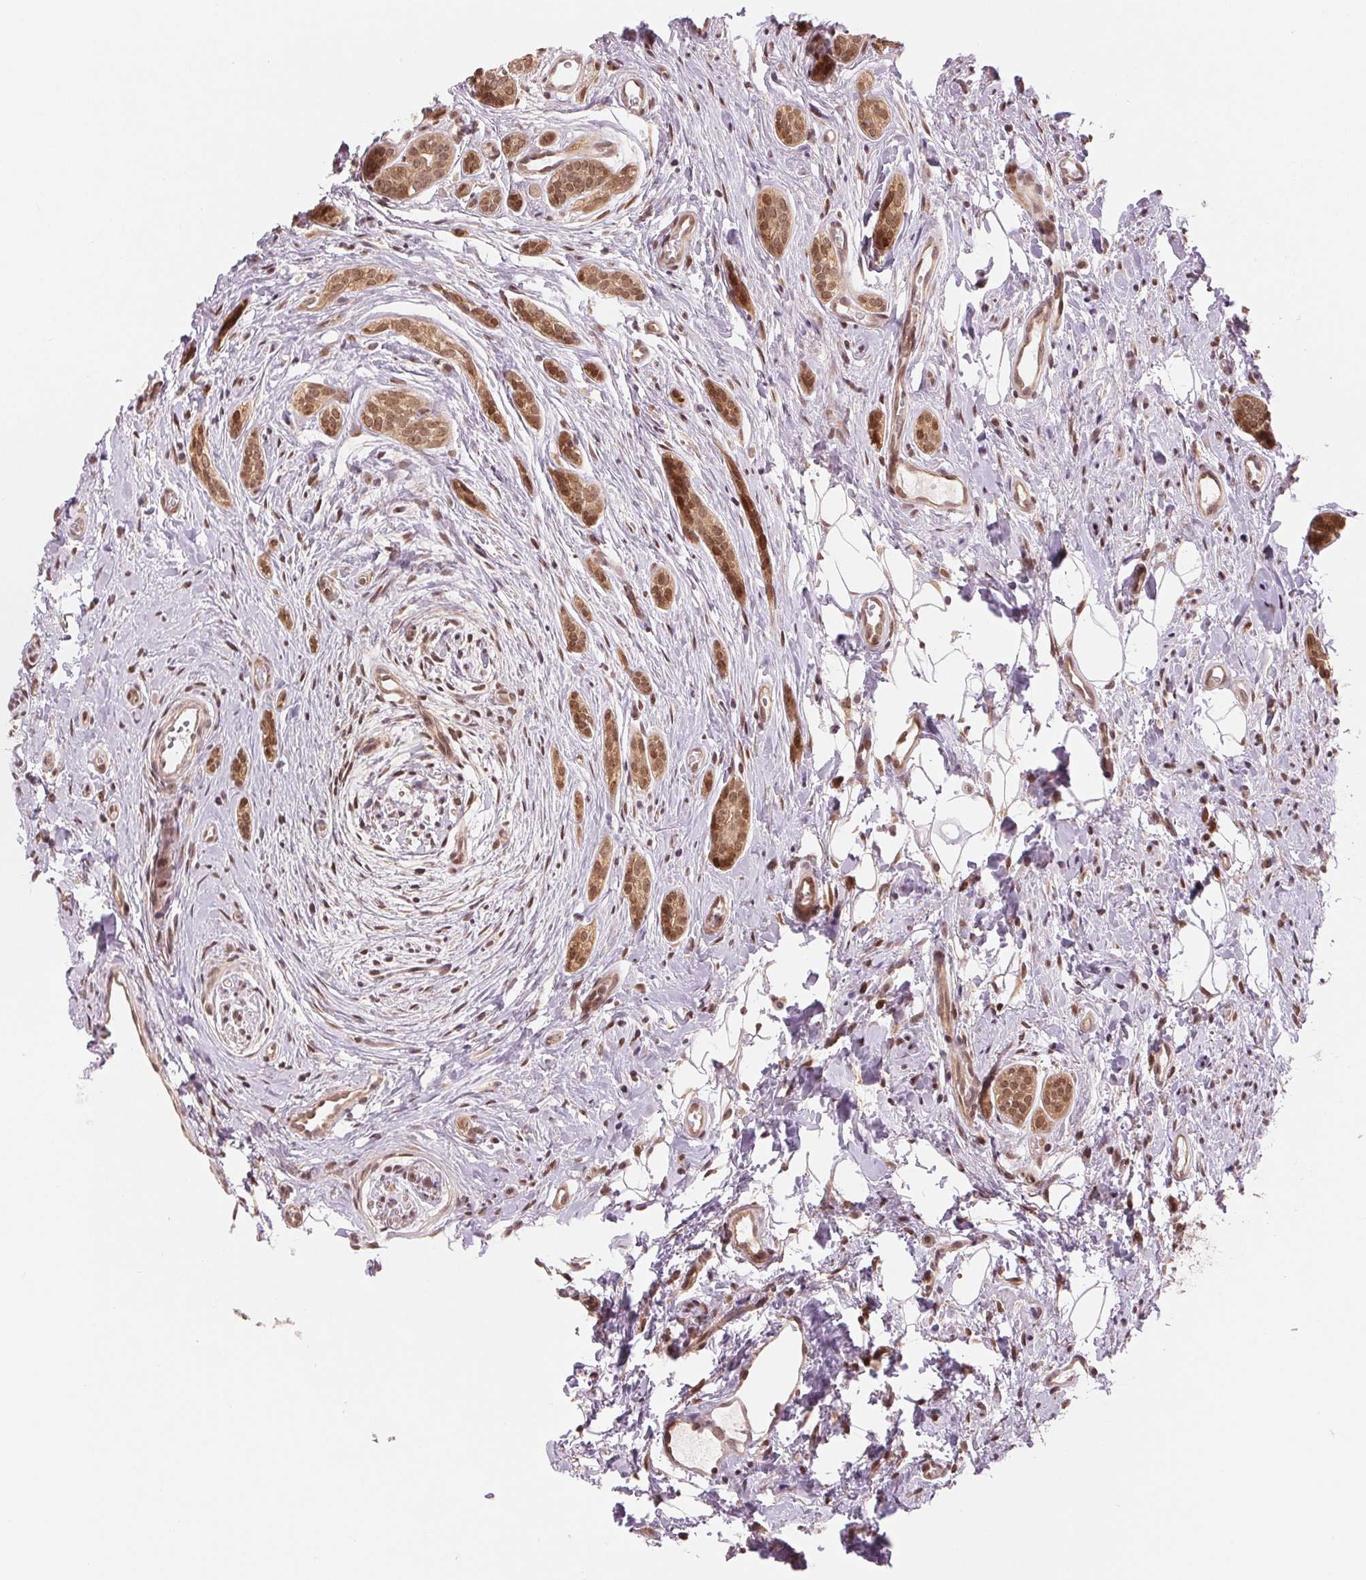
{"staining": {"intensity": "weak", "quantity": ">75%", "location": "cytoplasmic/membranous,nuclear"}, "tissue": "head and neck cancer", "cell_type": "Tumor cells", "image_type": "cancer", "snomed": [{"axis": "morphology", "description": "Adenocarcinoma, NOS"}, {"axis": "topography", "description": "Head-Neck"}], "caption": "A brown stain highlights weak cytoplasmic/membranous and nuclear positivity of a protein in human head and neck cancer tumor cells.", "gene": "ERI3", "patient": {"sex": "female", "age": 57}}